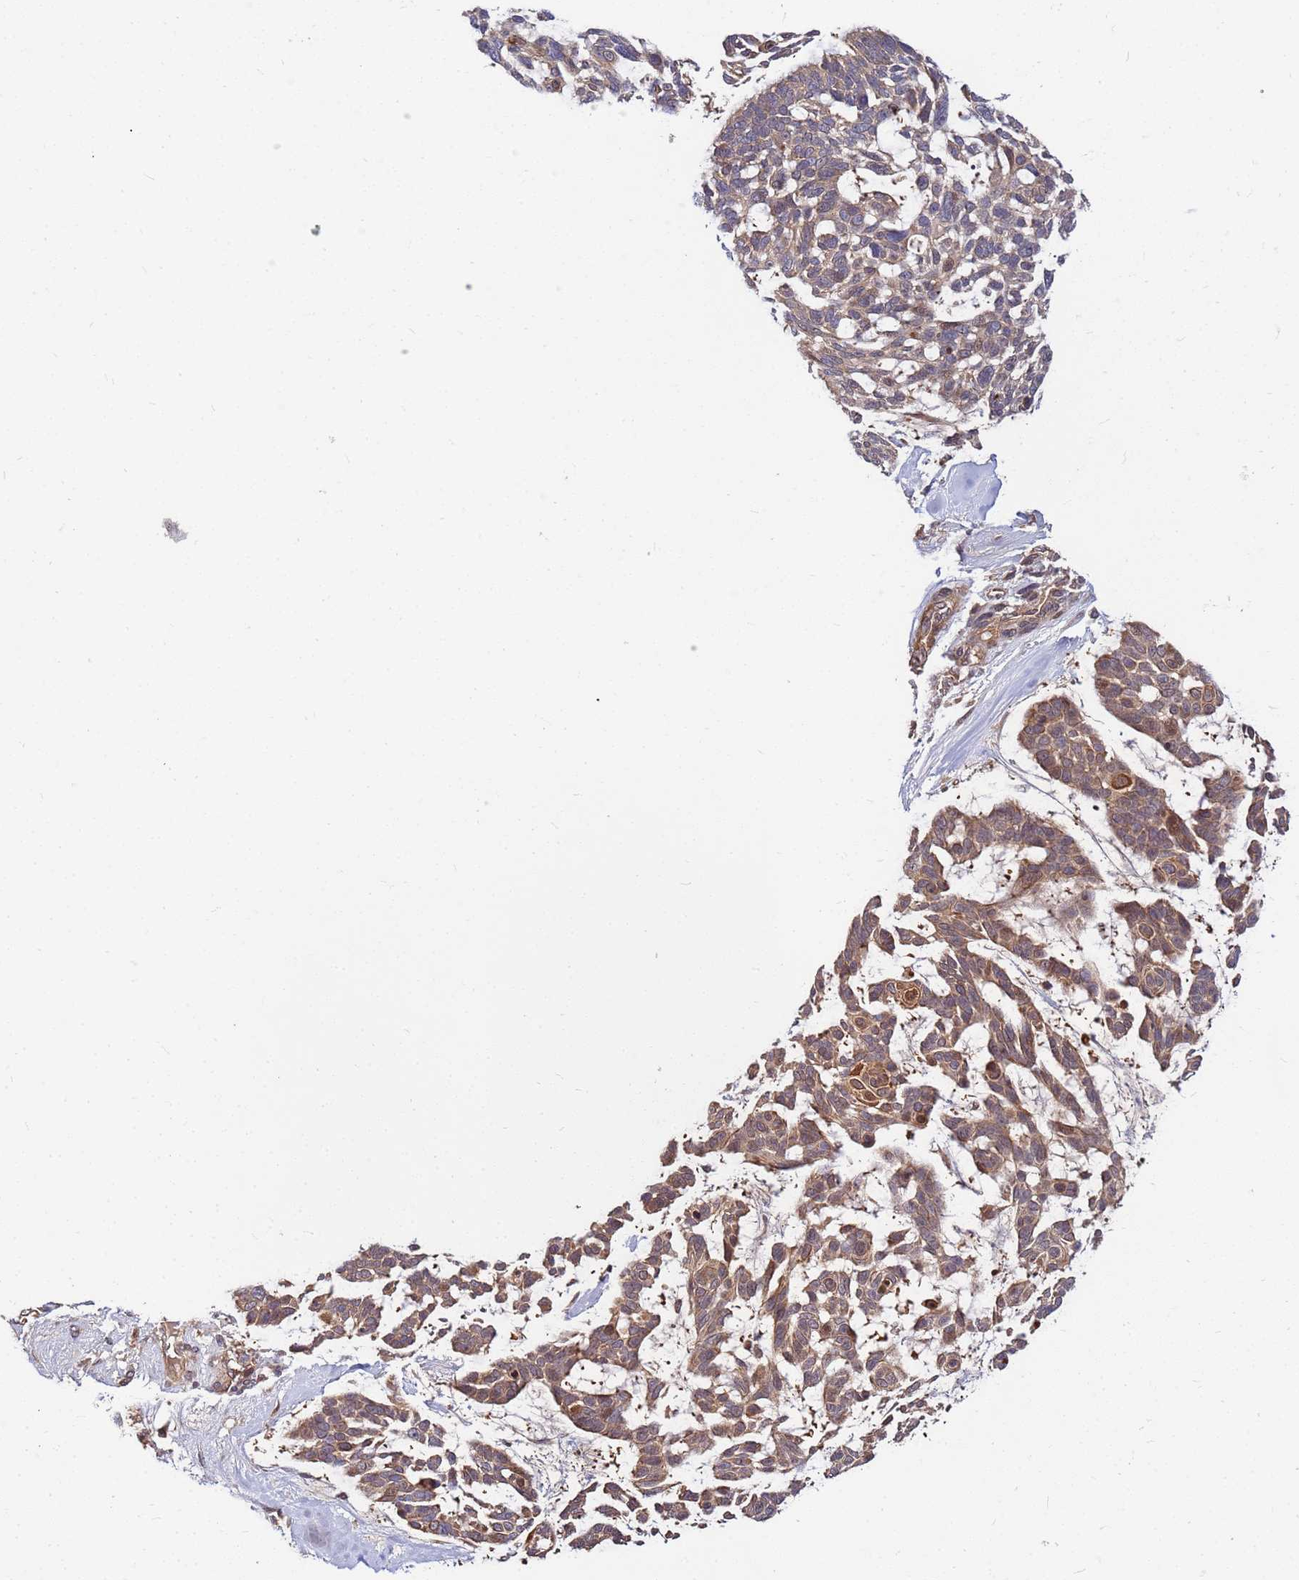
{"staining": {"intensity": "moderate", "quantity": ">75%", "location": "cytoplasmic/membranous"}, "tissue": "skin cancer", "cell_type": "Tumor cells", "image_type": "cancer", "snomed": [{"axis": "morphology", "description": "Basal cell carcinoma"}, {"axis": "topography", "description": "Skin"}], "caption": "Basal cell carcinoma (skin) stained for a protein (brown) demonstrates moderate cytoplasmic/membranous positive staining in about >75% of tumor cells.", "gene": "DUS4L", "patient": {"sex": "male", "age": 88}}